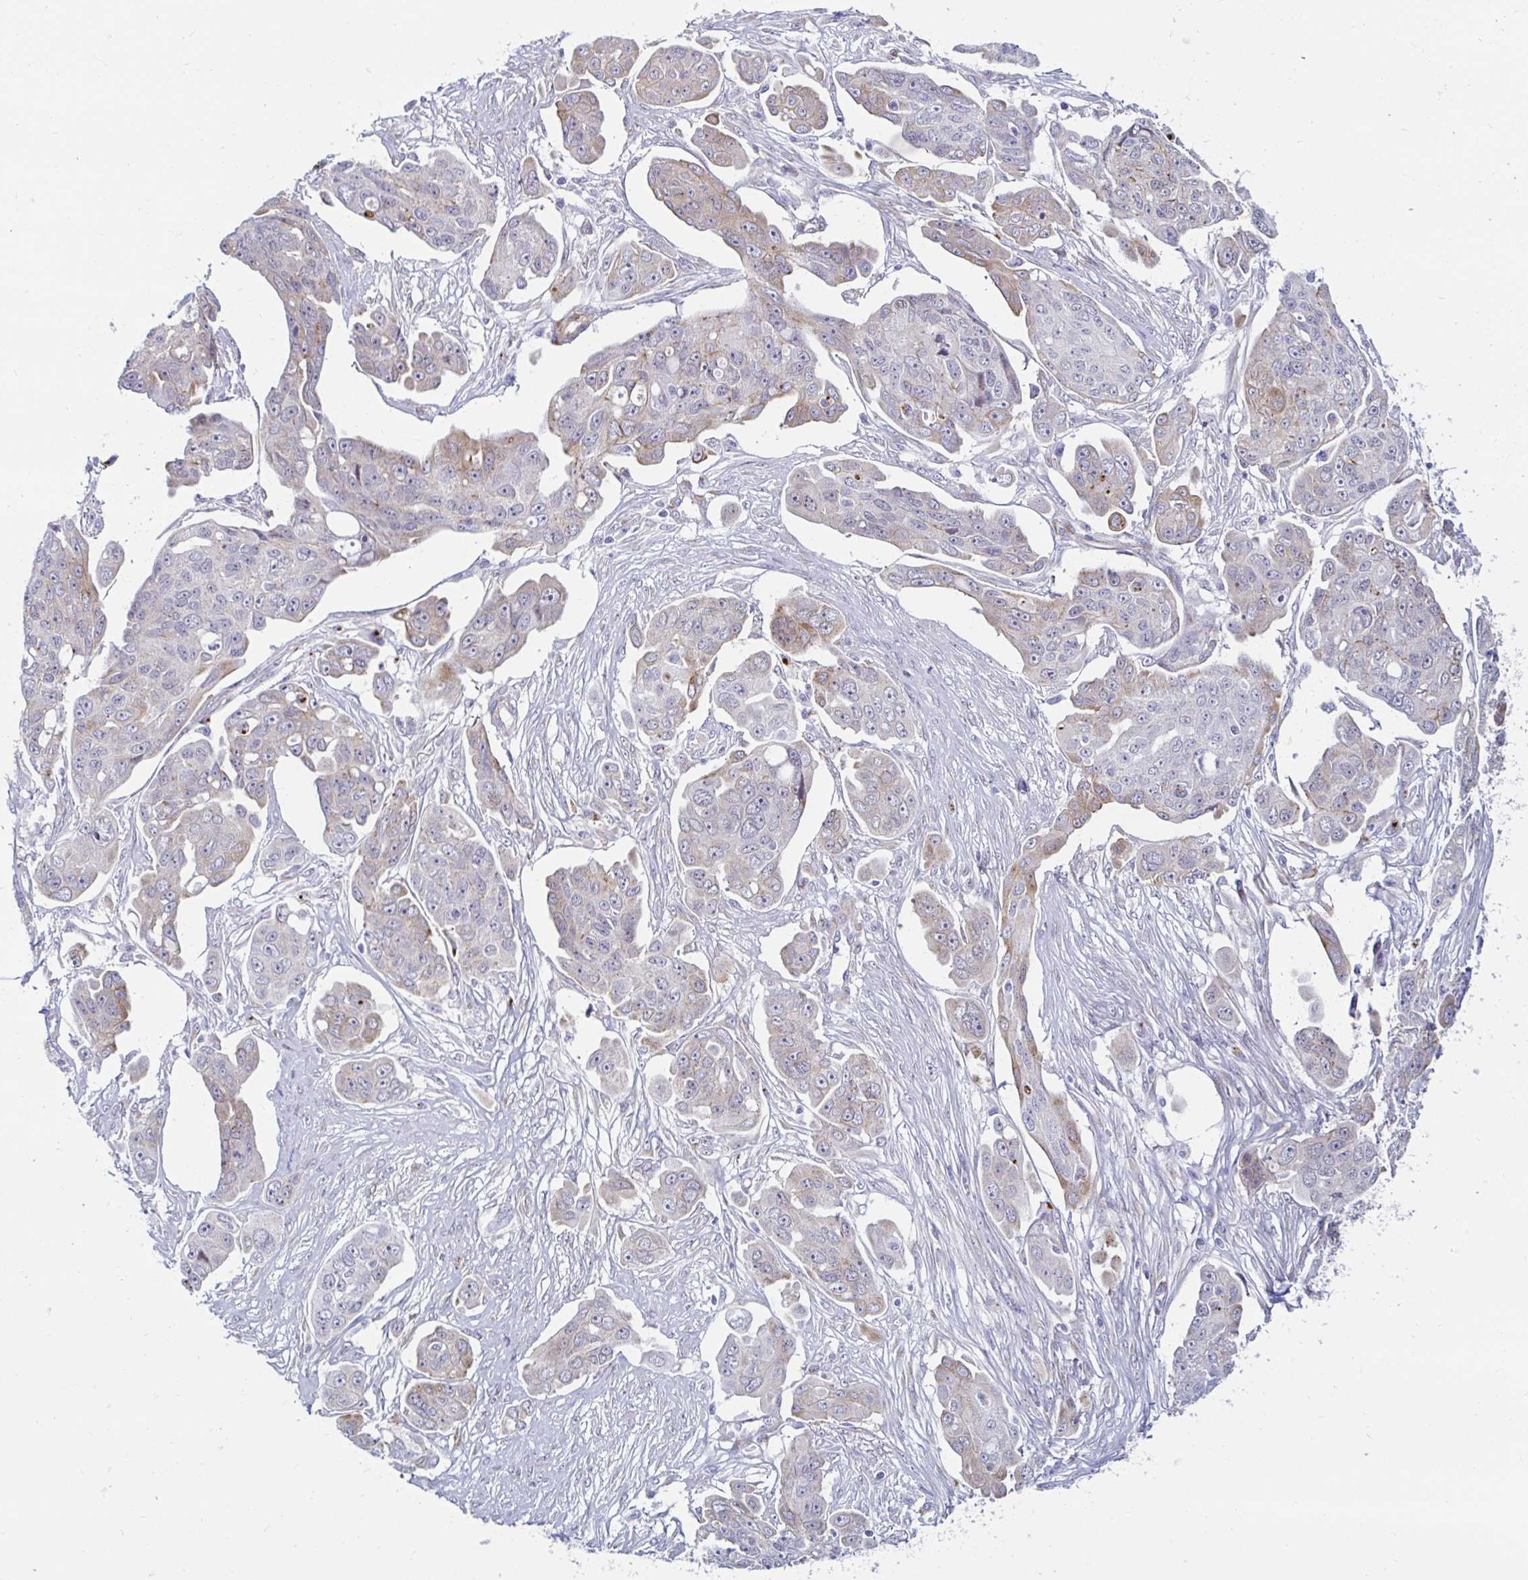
{"staining": {"intensity": "weak", "quantity": "<25%", "location": "cytoplasmic/membranous"}, "tissue": "ovarian cancer", "cell_type": "Tumor cells", "image_type": "cancer", "snomed": [{"axis": "morphology", "description": "Carcinoma, endometroid"}, {"axis": "topography", "description": "Ovary"}], "caption": "Endometroid carcinoma (ovarian) was stained to show a protein in brown. There is no significant staining in tumor cells. (DAB immunohistochemistry (IHC) with hematoxylin counter stain).", "gene": "ANKRD62", "patient": {"sex": "female", "age": 70}}